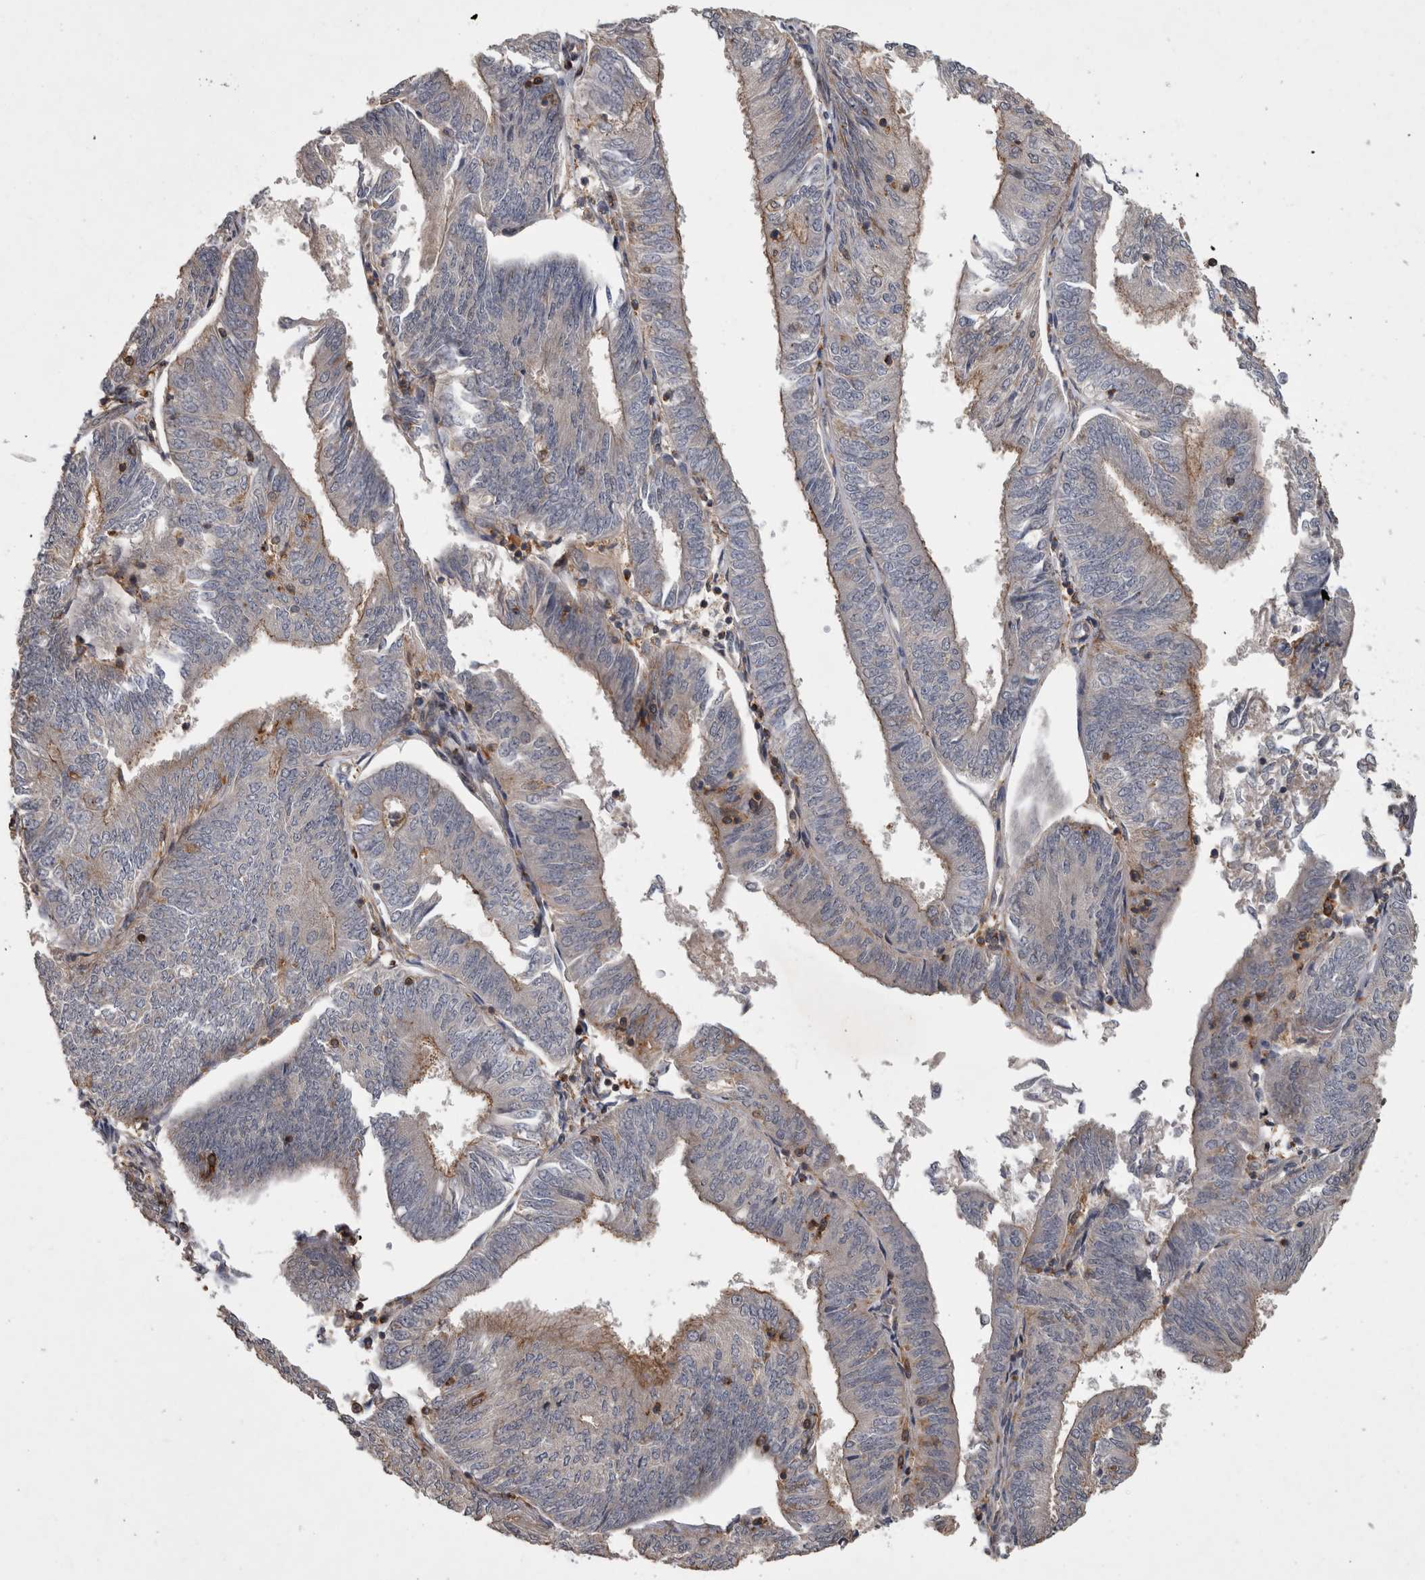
{"staining": {"intensity": "weak", "quantity": "25%-75%", "location": "cytoplasmic/membranous"}, "tissue": "endometrial cancer", "cell_type": "Tumor cells", "image_type": "cancer", "snomed": [{"axis": "morphology", "description": "Adenocarcinoma, NOS"}, {"axis": "topography", "description": "Endometrium"}], "caption": "Immunohistochemistry micrograph of neoplastic tissue: endometrial cancer (adenocarcinoma) stained using immunohistochemistry (IHC) reveals low levels of weak protein expression localized specifically in the cytoplasmic/membranous of tumor cells, appearing as a cytoplasmic/membranous brown color.", "gene": "SPATA48", "patient": {"sex": "female", "age": 58}}